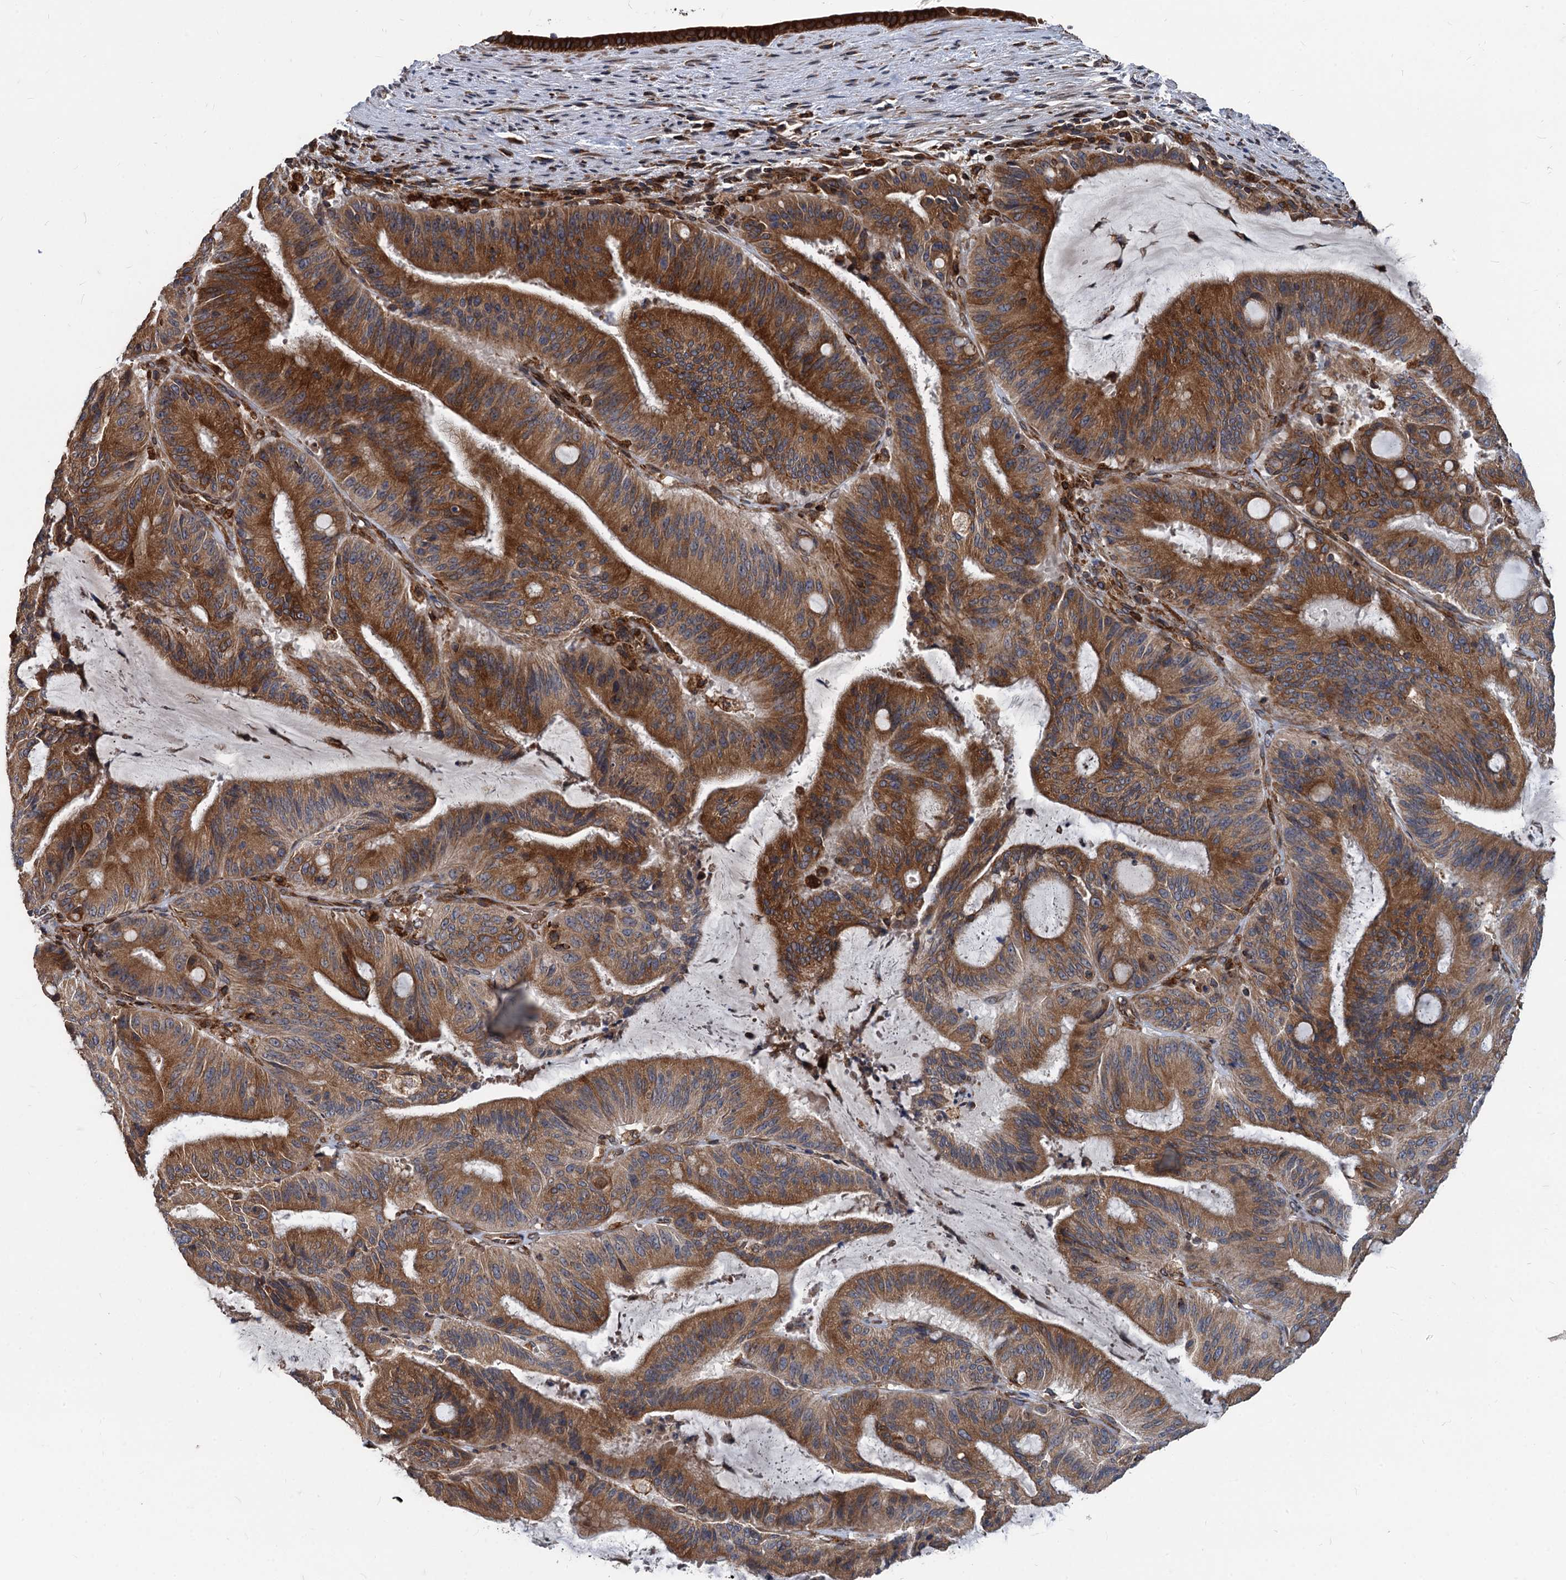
{"staining": {"intensity": "strong", "quantity": ">75%", "location": "cytoplasmic/membranous"}, "tissue": "liver cancer", "cell_type": "Tumor cells", "image_type": "cancer", "snomed": [{"axis": "morphology", "description": "Normal tissue, NOS"}, {"axis": "morphology", "description": "Cholangiocarcinoma"}, {"axis": "topography", "description": "Liver"}, {"axis": "topography", "description": "Peripheral nerve tissue"}], "caption": "Protein expression analysis of human liver cholangiocarcinoma reveals strong cytoplasmic/membranous expression in about >75% of tumor cells.", "gene": "STIM1", "patient": {"sex": "female", "age": 73}}